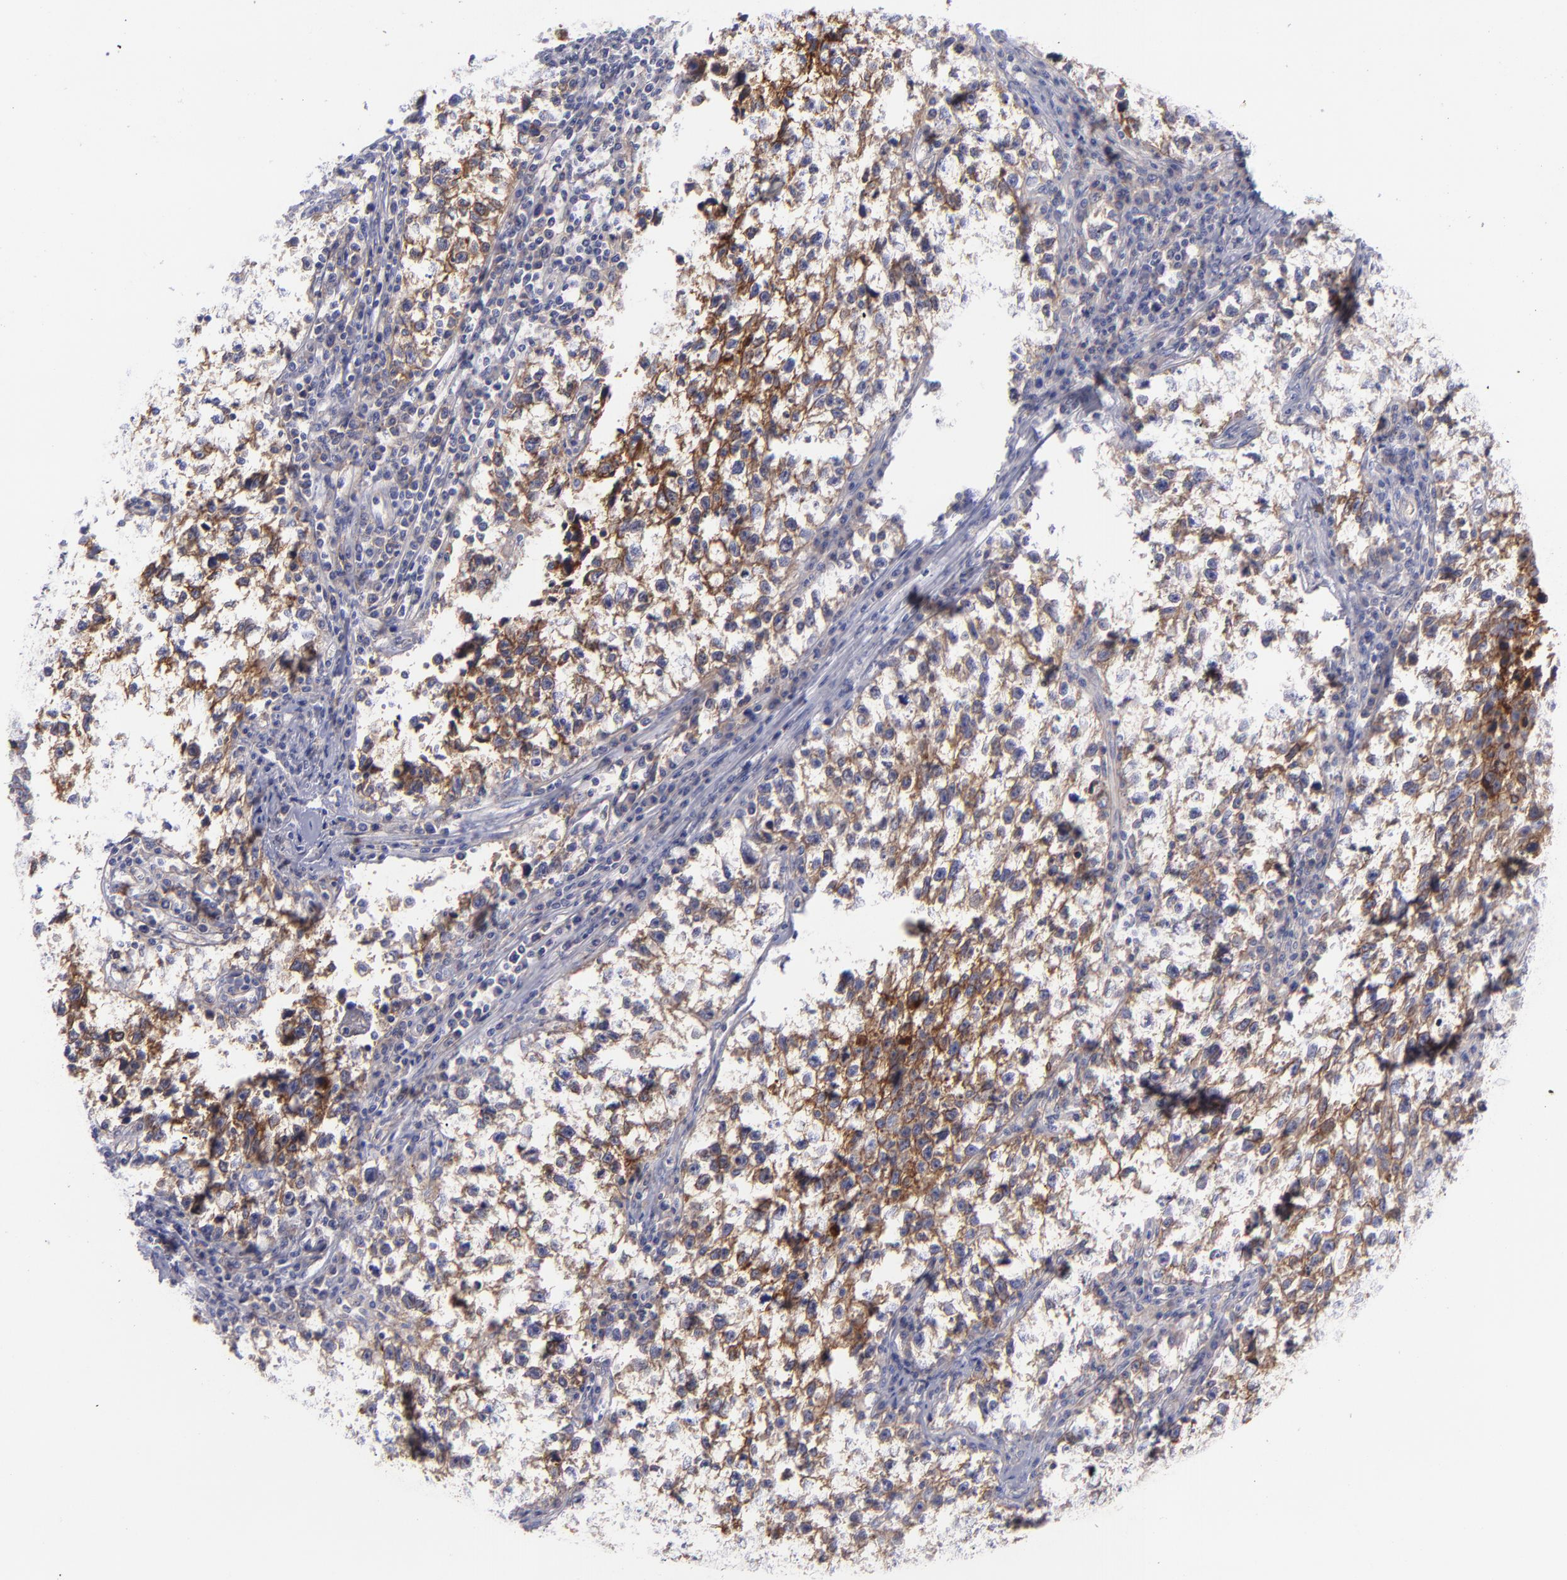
{"staining": {"intensity": "moderate", "quantity": "25%-75%", "location": "cytoplasmic/membranous"}, "tissue": "testis cancer", "cell_type": "Tumor cells", "image_type": "cancer", "snomed": [{"axis": "morphology", "description": "Seminoma, NOS"}, {"axis": "topography", "description": "Testis"}], "caption": "Immunohistochemistry (IHC) photomicrograph of neoplastic tissue: seminoma (testis) stained using immunohistochemistry (IHC) exhibits medium levels of moderate protein expression localized specifically in the cytoplasmic/membranous of tumor cells, appearing as a cytoplasmic/membranous brown color.", "gene": "BSG", "patient": {"sex": "male", "age": 38}}